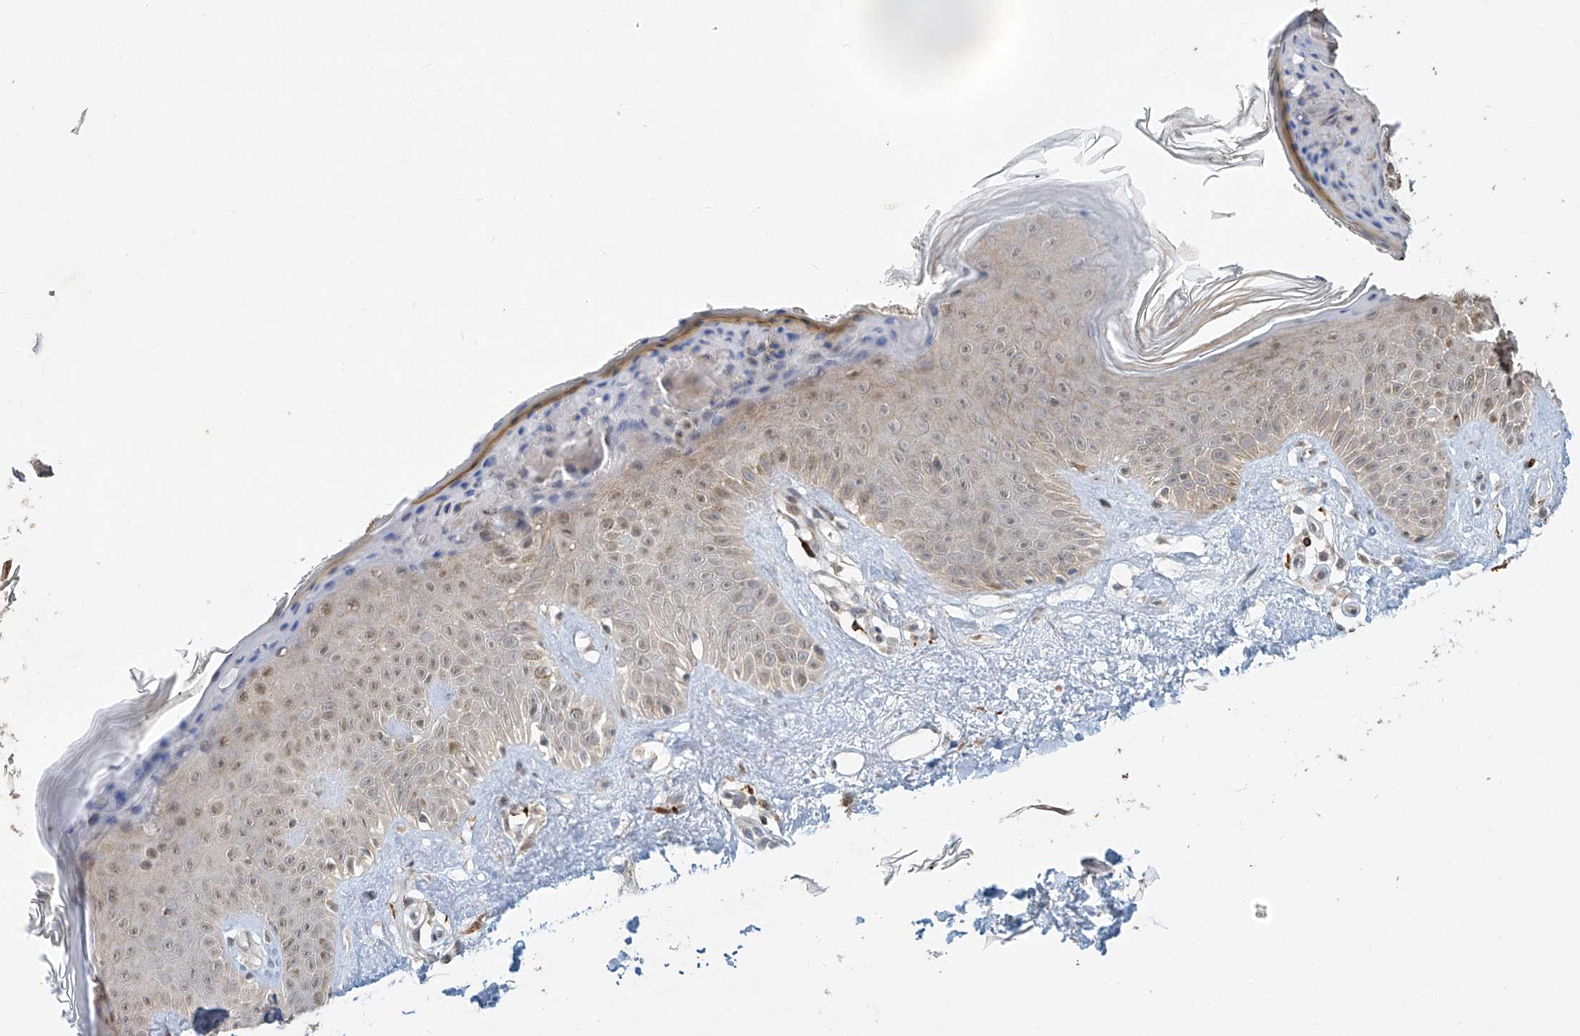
{"staining": {"intensity": "weak", "quantity": ">75%", "location": "cytoplasmic/membranous"}, "tissue": "skin", "cell_type": "Fibroblasts", "image_type": "normal", "snomed": [{"axis": "morphology", "description": "Normal tissue, NOS"}, {"axis": "topography", "description": "Skin"}], "caption": "Unremarkable skin reveals weak cytoplasmic/membranous expression in about >75% of fibroblasts.", "gene": "SYTL3", "patient": {"sex": "female", "age": 64}}